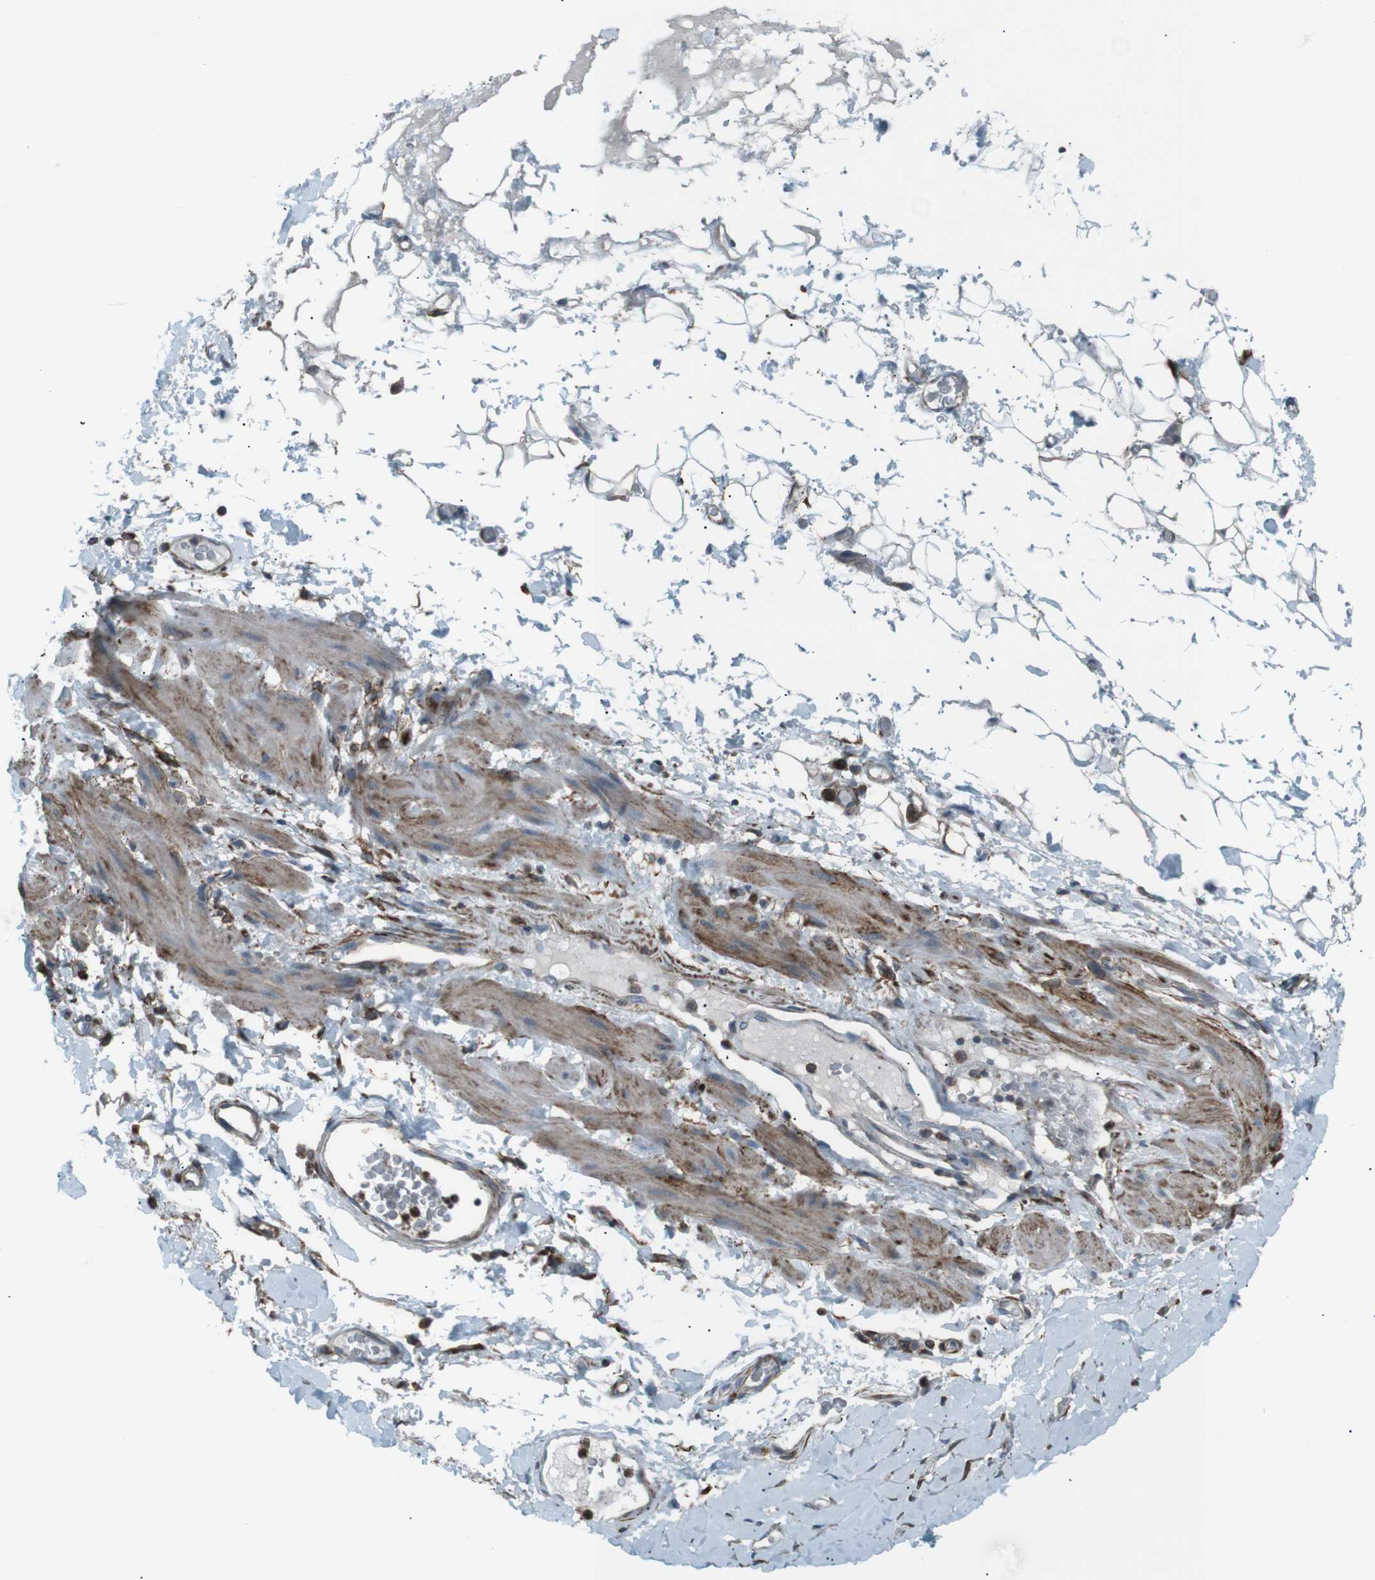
{"staining": {"intensity": "moderate", "quantity": "25%-75%", "location": "cytoplasmic/membranous"}, "tissue": "adipose tissue", "cell_type": "Adipocytes", "image_type": "normal", "snomed": [{"axis": "morphology", "description": "Normal tissue, NOS"}, {"axis": "morphology", "description": "Adenocarcinoma, NOS"}, {"axis": "topography", "description": "Esophagus"}], "caption": "This micrograph displays normal adipose tissue stained with immunohistochemistry (IHC) to label a protein in brown. The cytoplasmic/membranous of adipocytes show moderate positivity for the protein. Nuclei are counter-stained blue.", "gene": "LNPK", "patient": {"sex": "male", "age": 62}}